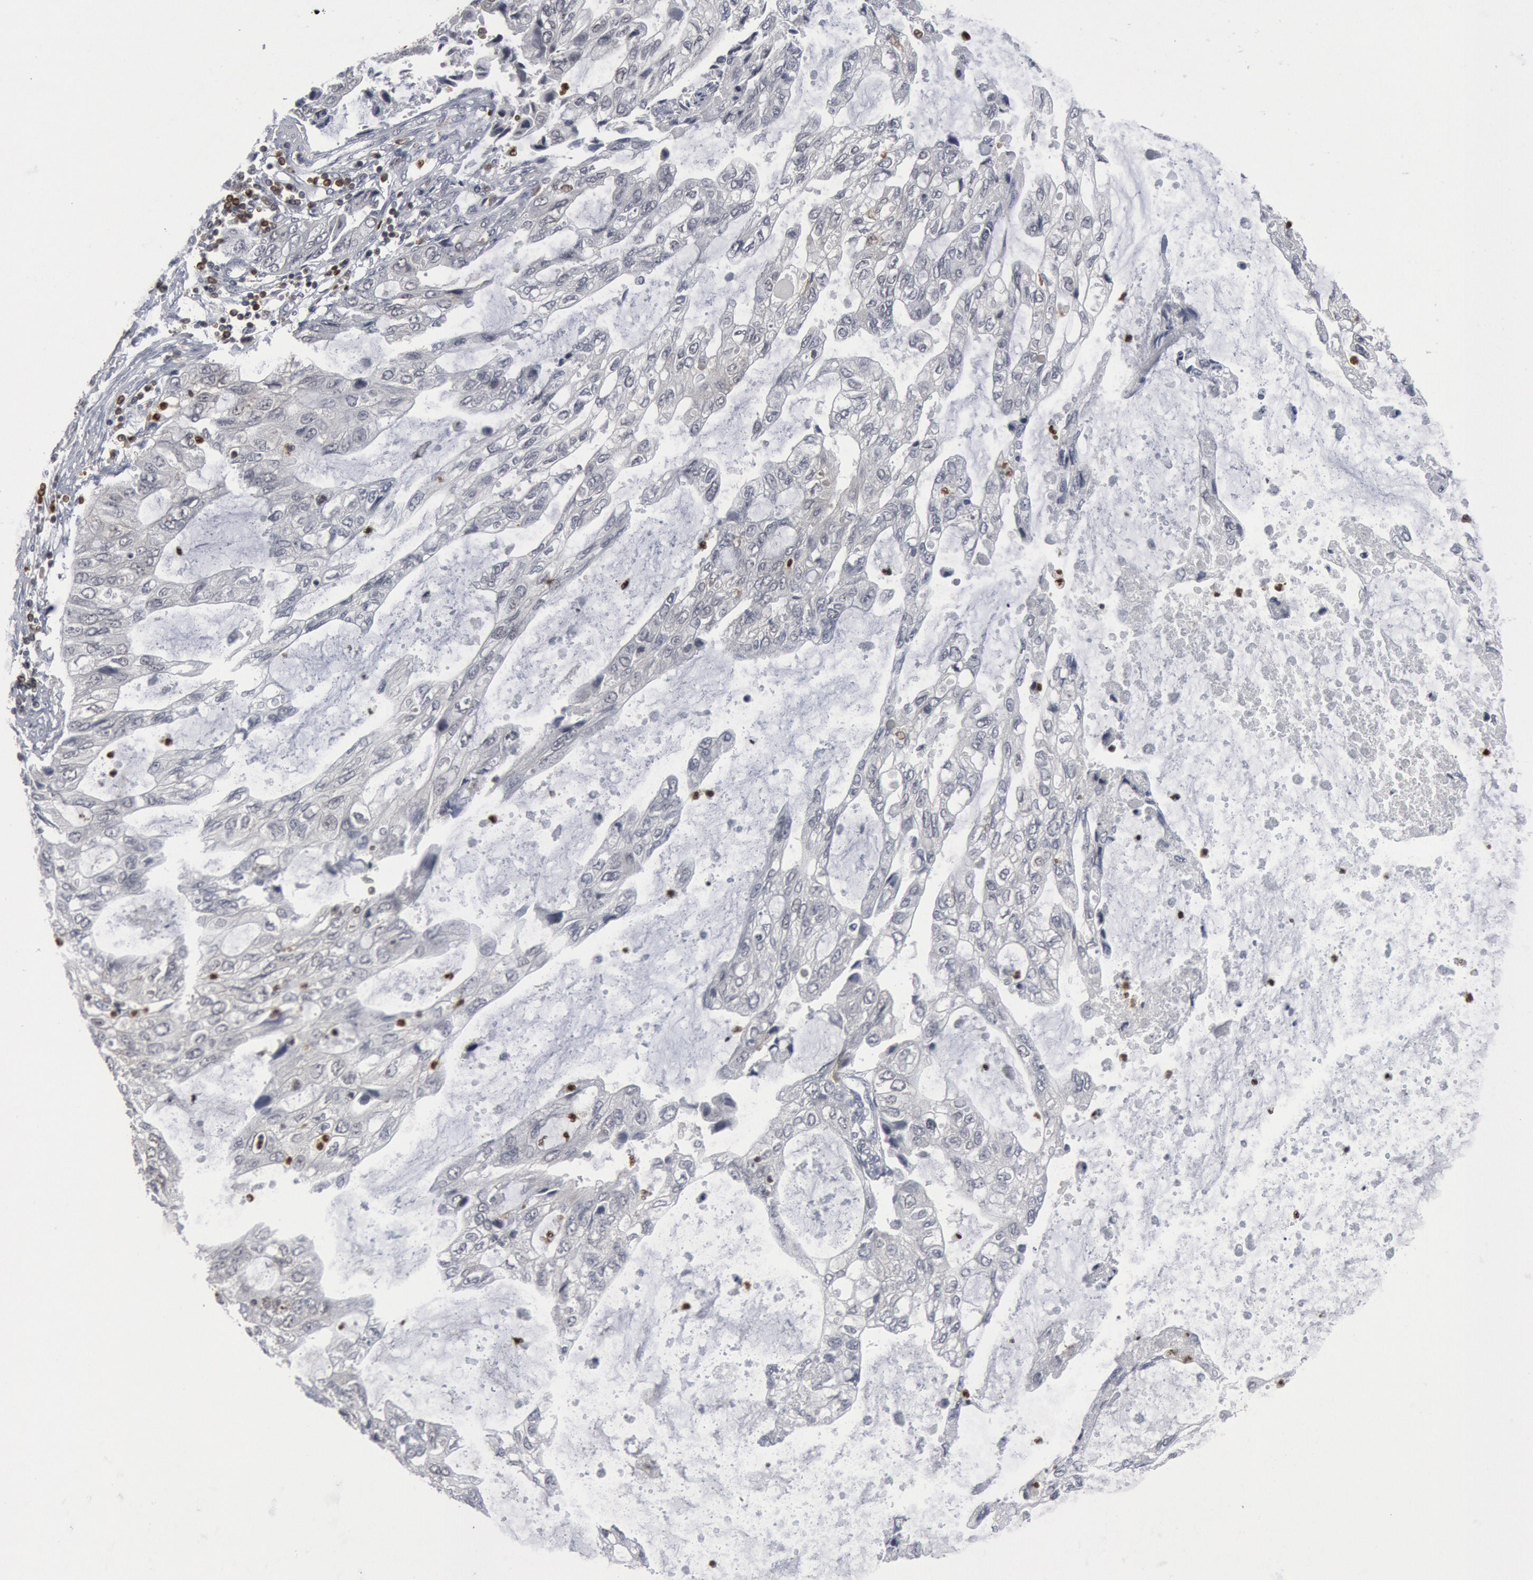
{"staining": {"intensity": "negative", "quantity": "none", "location": "none"}, "tissue": "stomach cancer", "cell_type": "Tumor cells", "image_type": "cancer", "snomed": [{"axis": "morphology", "description": "Adenocarcinoma, NOS"}, {"axis": "topography", "description": "Stomach, upper"}], "caption": "Stomach adenocarcinoma was stained to show a protein in brown. There is no significant positivity in tumor cells.", "gene": "PTPN6", "patient": {"sex": "female", "age": 52}}